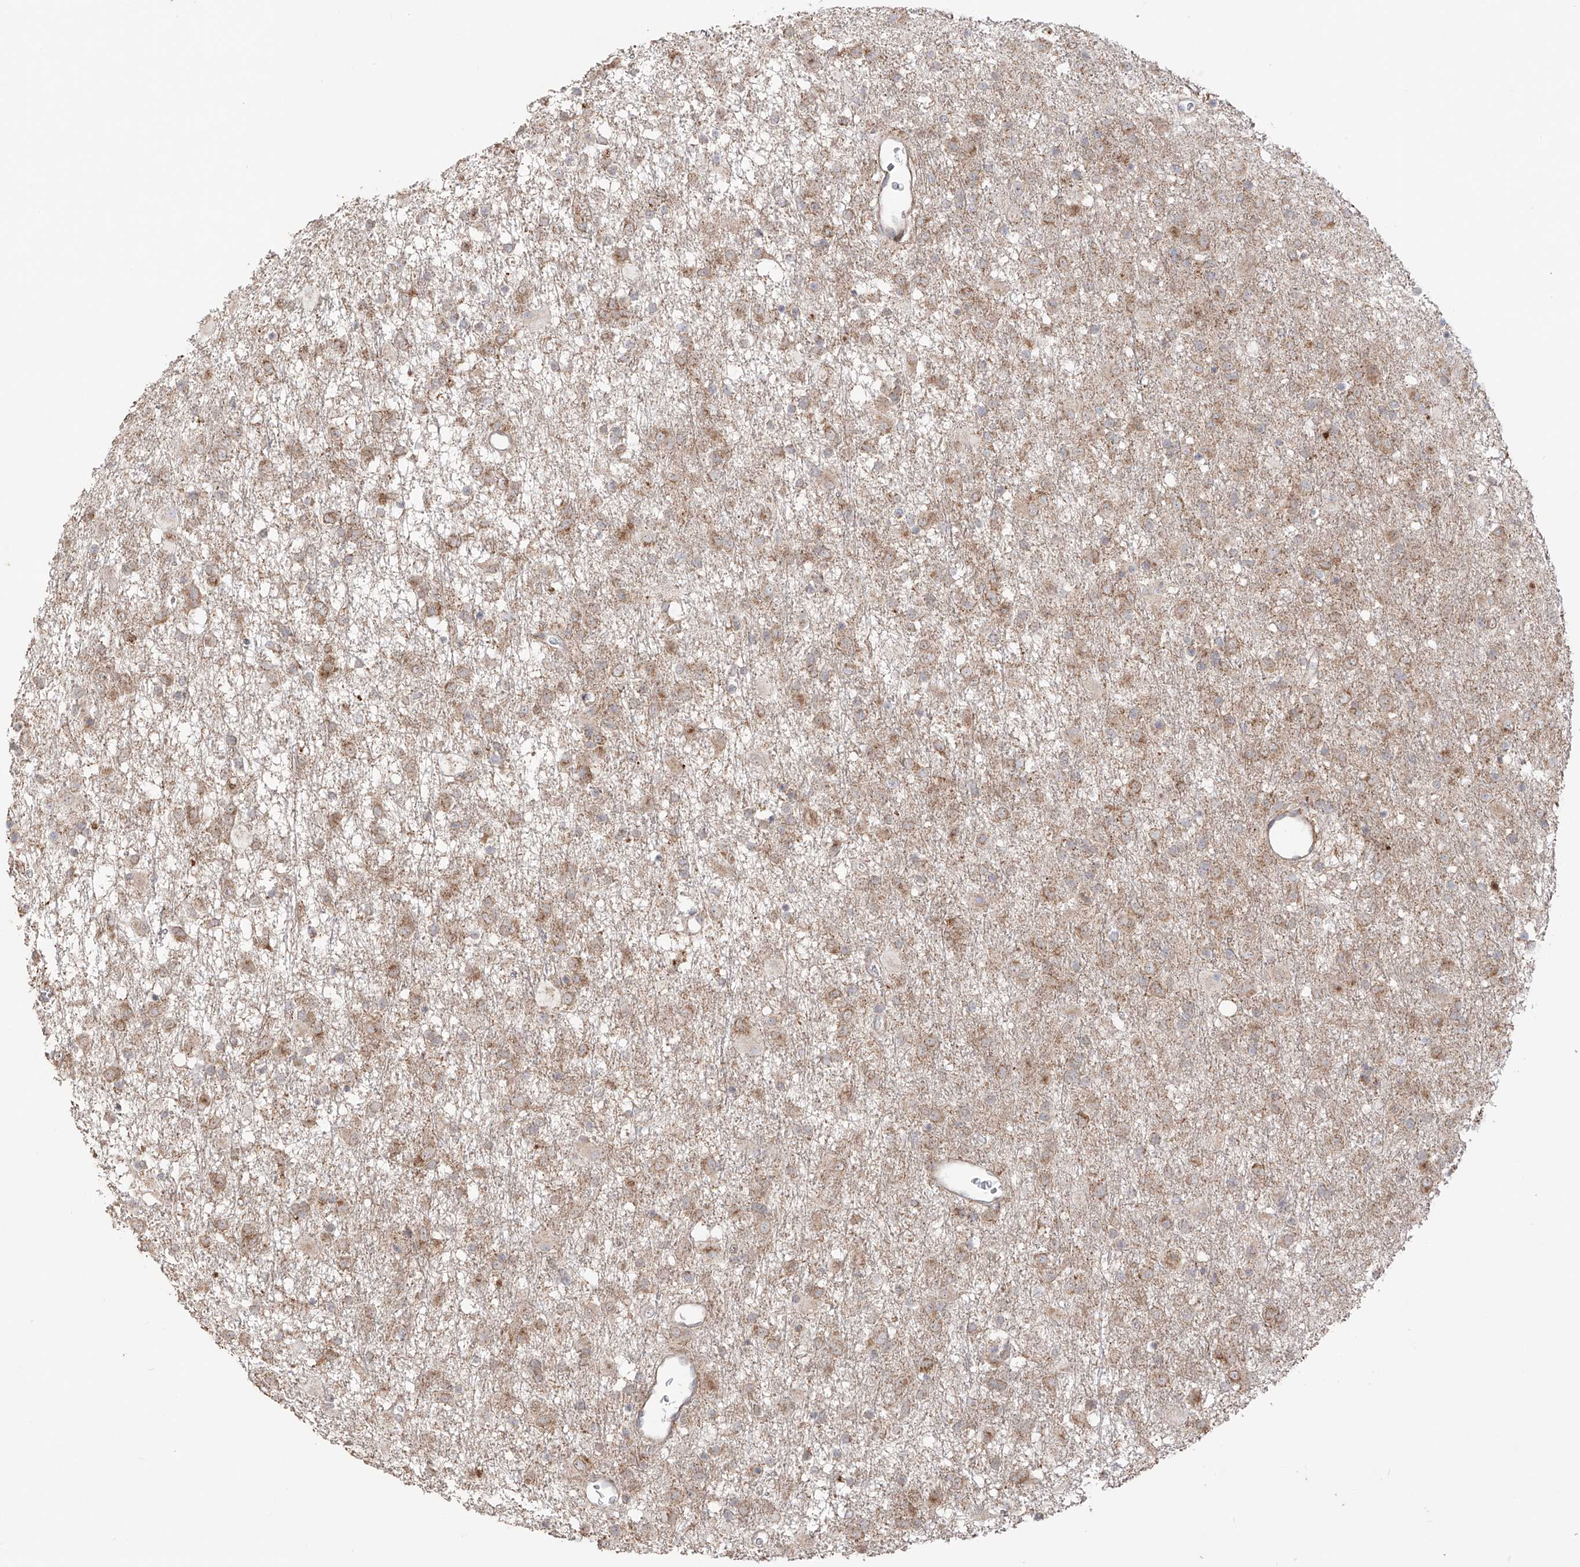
{"staining": {"intensity": "moderate", "quantity": "25%-75%", "location": "cytoplasmic/membranous"}, "tissue": "glioma", "cell_type": "Tumor cells", "image_type": "cancer", "snomed": [{"axis": "morphology", "description": "Glioma, malignant, Low grade"}, {"axis": "topography", "description": "Brain"}], "caption": "Moderate cytoplasmic/membranous staining is identified in approximately 25%-75% of tumor cells in glioma.", "gene": "YKT6", "patient": {"sex": "male", "age": 65}}